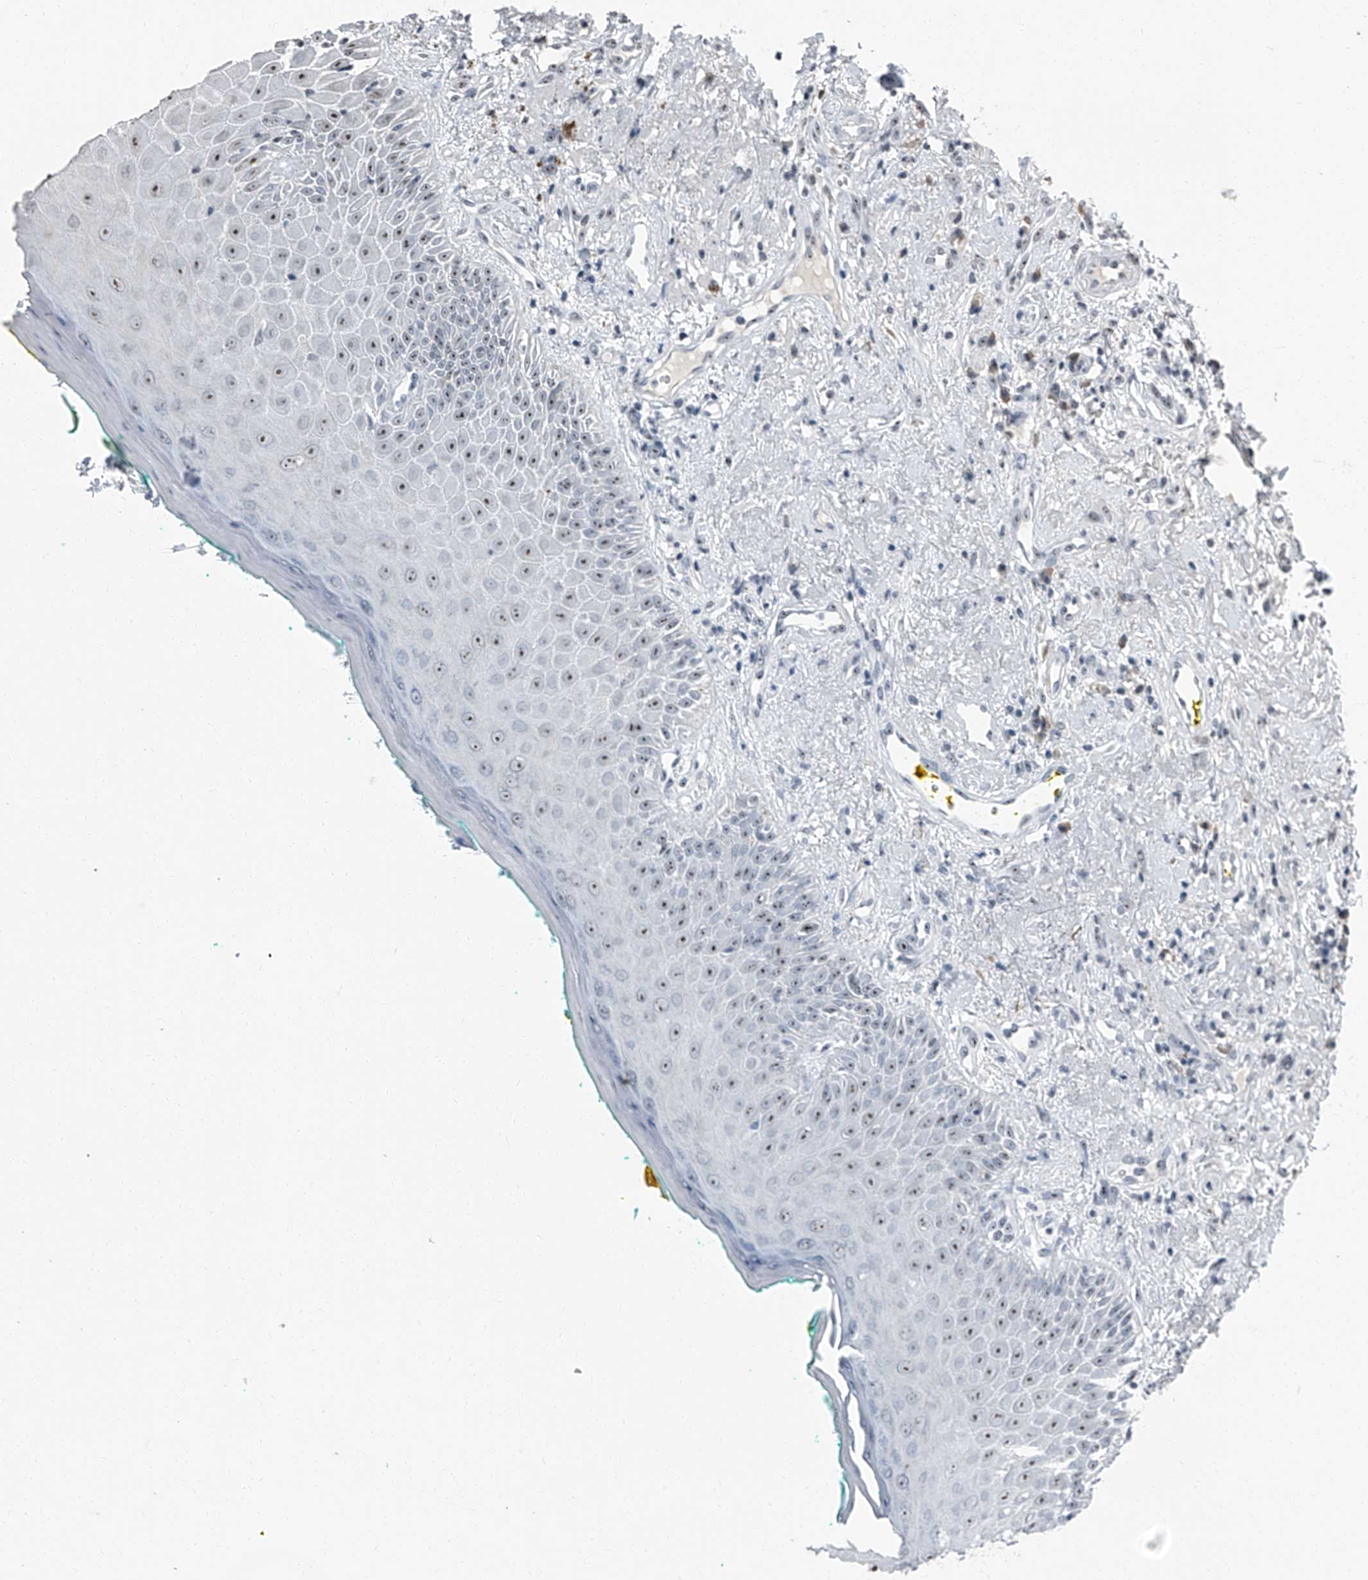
{"staining": {"intensity": "moderate", "quantity": "25%-75%", "location": "nuclear"}, "tissue": "oral mucosa", "cell_type": "Squamous epithelial cells", "image_type": "normal", "snomed": [{"axis": "morphology", "description": "Normal tissue, NOS"}, {"axis": "topography", "description": "Oral tissue"}], "caption": "Immunohistochemistry micrograph of benign human oral mucosa stained for a protein (brown), which demonstrates medium levels of moderate nuclear positivity in about 25%-75% of squamous epithelial cells.", "gene": "TCOF1", "patient": {"sex": "female", "age": 70}}